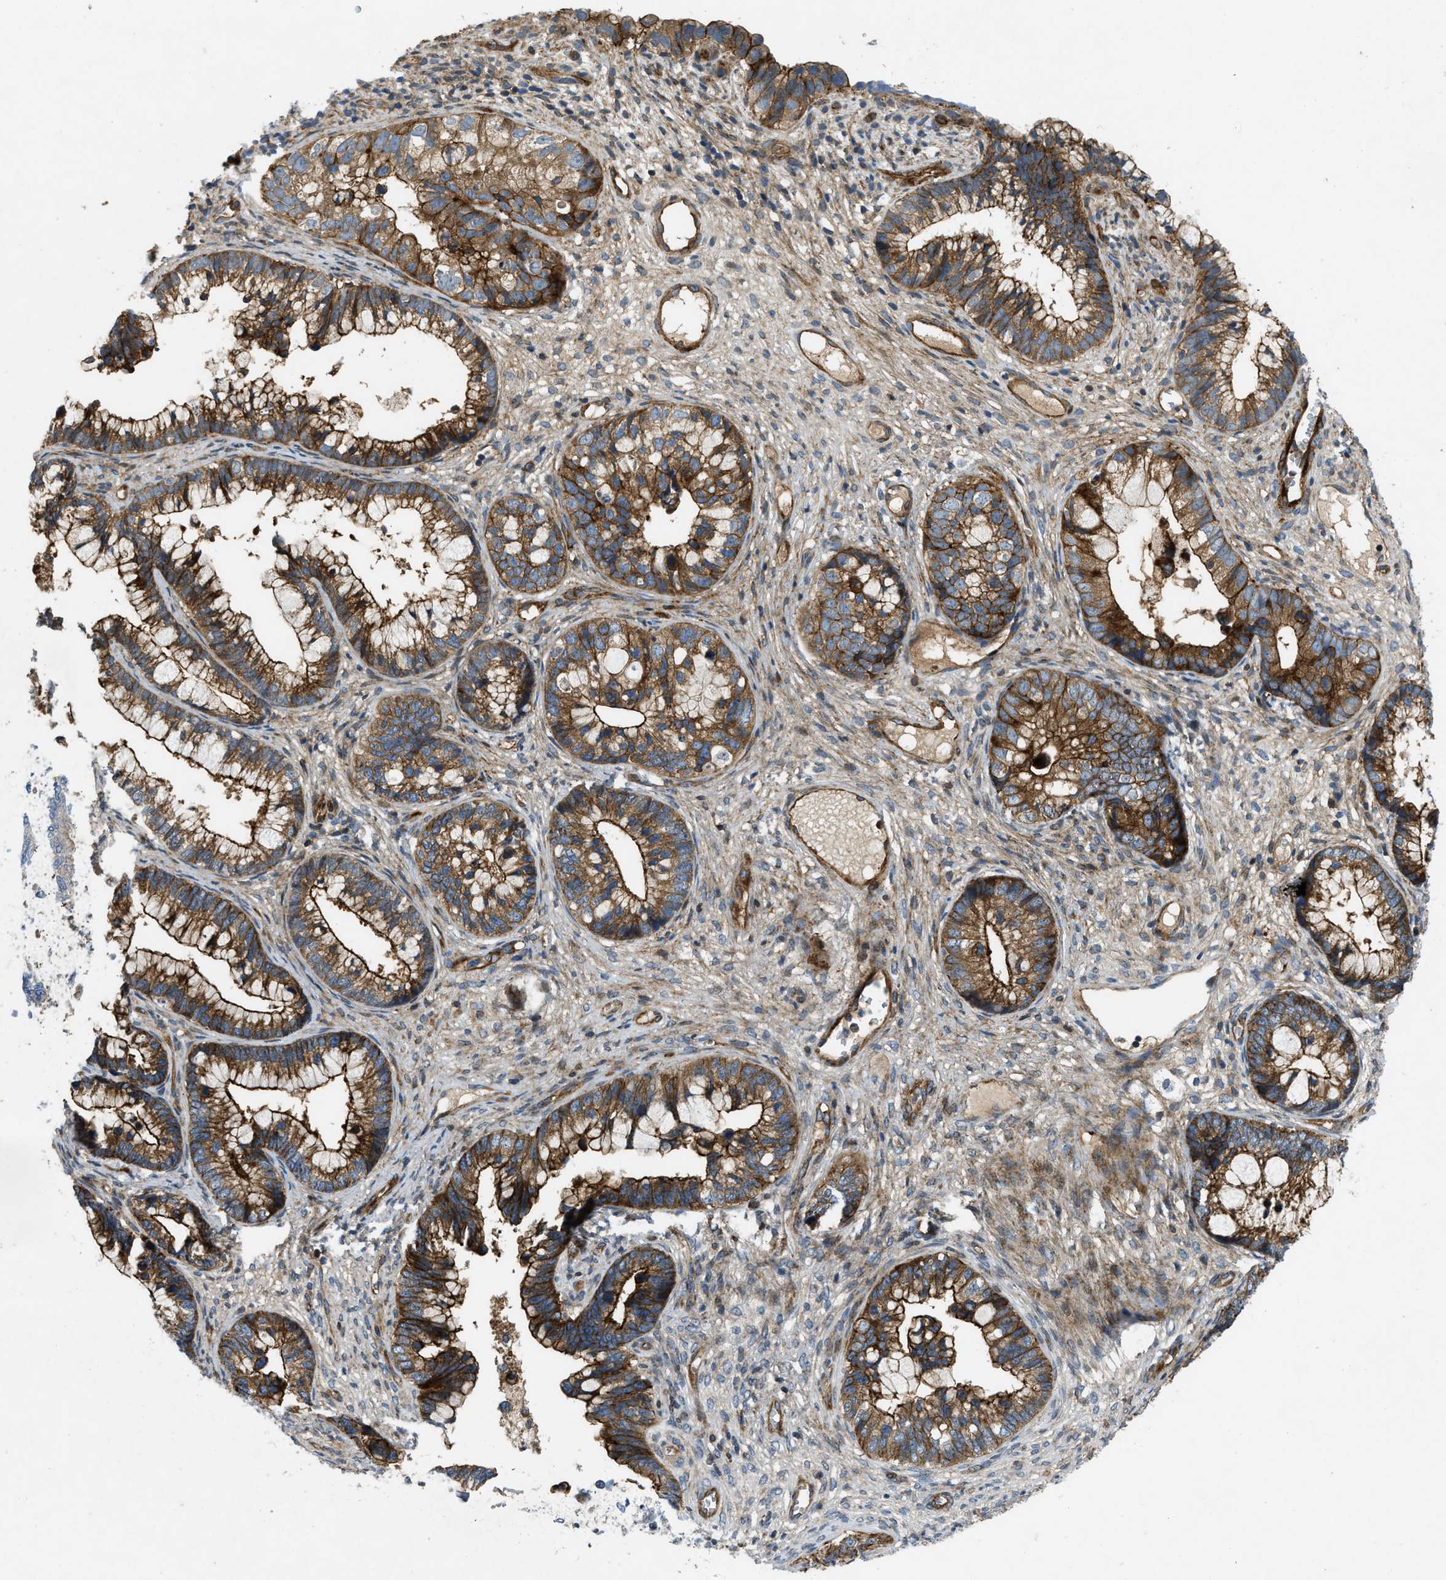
{"staining": {"intensity": "strong", "quantity": ">75%", "location": "cytoplasmic/membranous"}, "tissue": "cervical cancer", "cell_type": "Tumor cells", "image_type": "cancer", "snomed": [{"axis": "morphology", "description": "Adenocarcinoma, NOS"}, {"axis": "topography", "description": "Cervix"}], "caption": "Immunohistochemistry (IHC) (DAB (3,3'-diaminobenzidine)) staining of human cervical cancer (adenocarcinoma) shows strong cytoplasmic/membranous protein staining in approximately >75% of tumor cells. Ihc stains the protein in brown and the nuclei are stained blue.", "gene": "NYNRIN", "patient": {"sex": "female", "age": 44}}